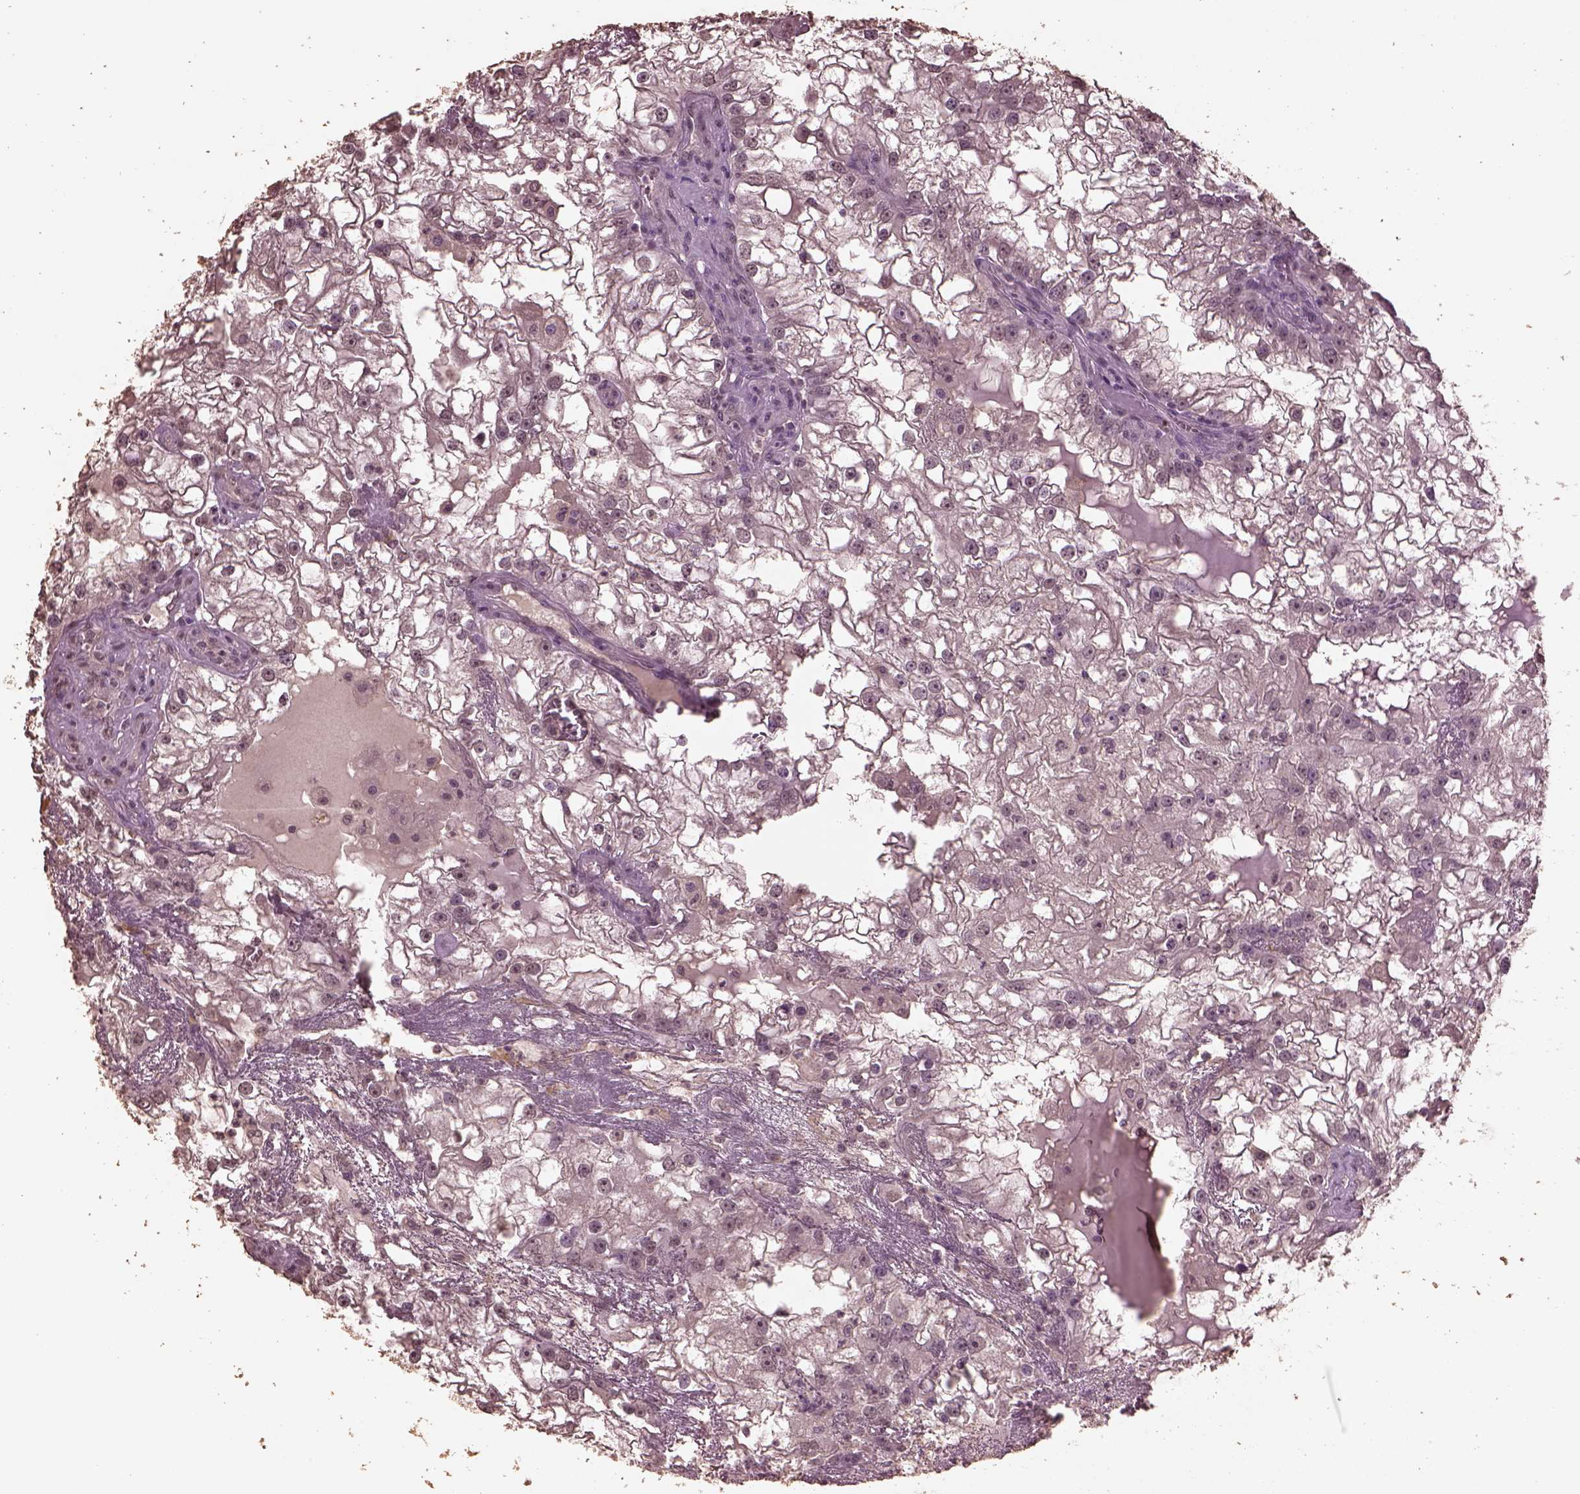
{"staining": {"intensity": "negative", "quantity": "none", "location": "none"}, "tissue": "renal cancer", "cell_type": "Tumor cells", "image_type": "cancer", "snomed": [{"axis": "morphology", "description": "Adenocarcinoma, NOS"}, {"axis": "topography", "description": "Kidney"}], "caption": "An immunohistochemistry micrograph of renal cancer is shown. There is no staining in tumor cells of renal cancer.", "gene": "CPT1C", "patient": {"sex": "male", "age": 59}}